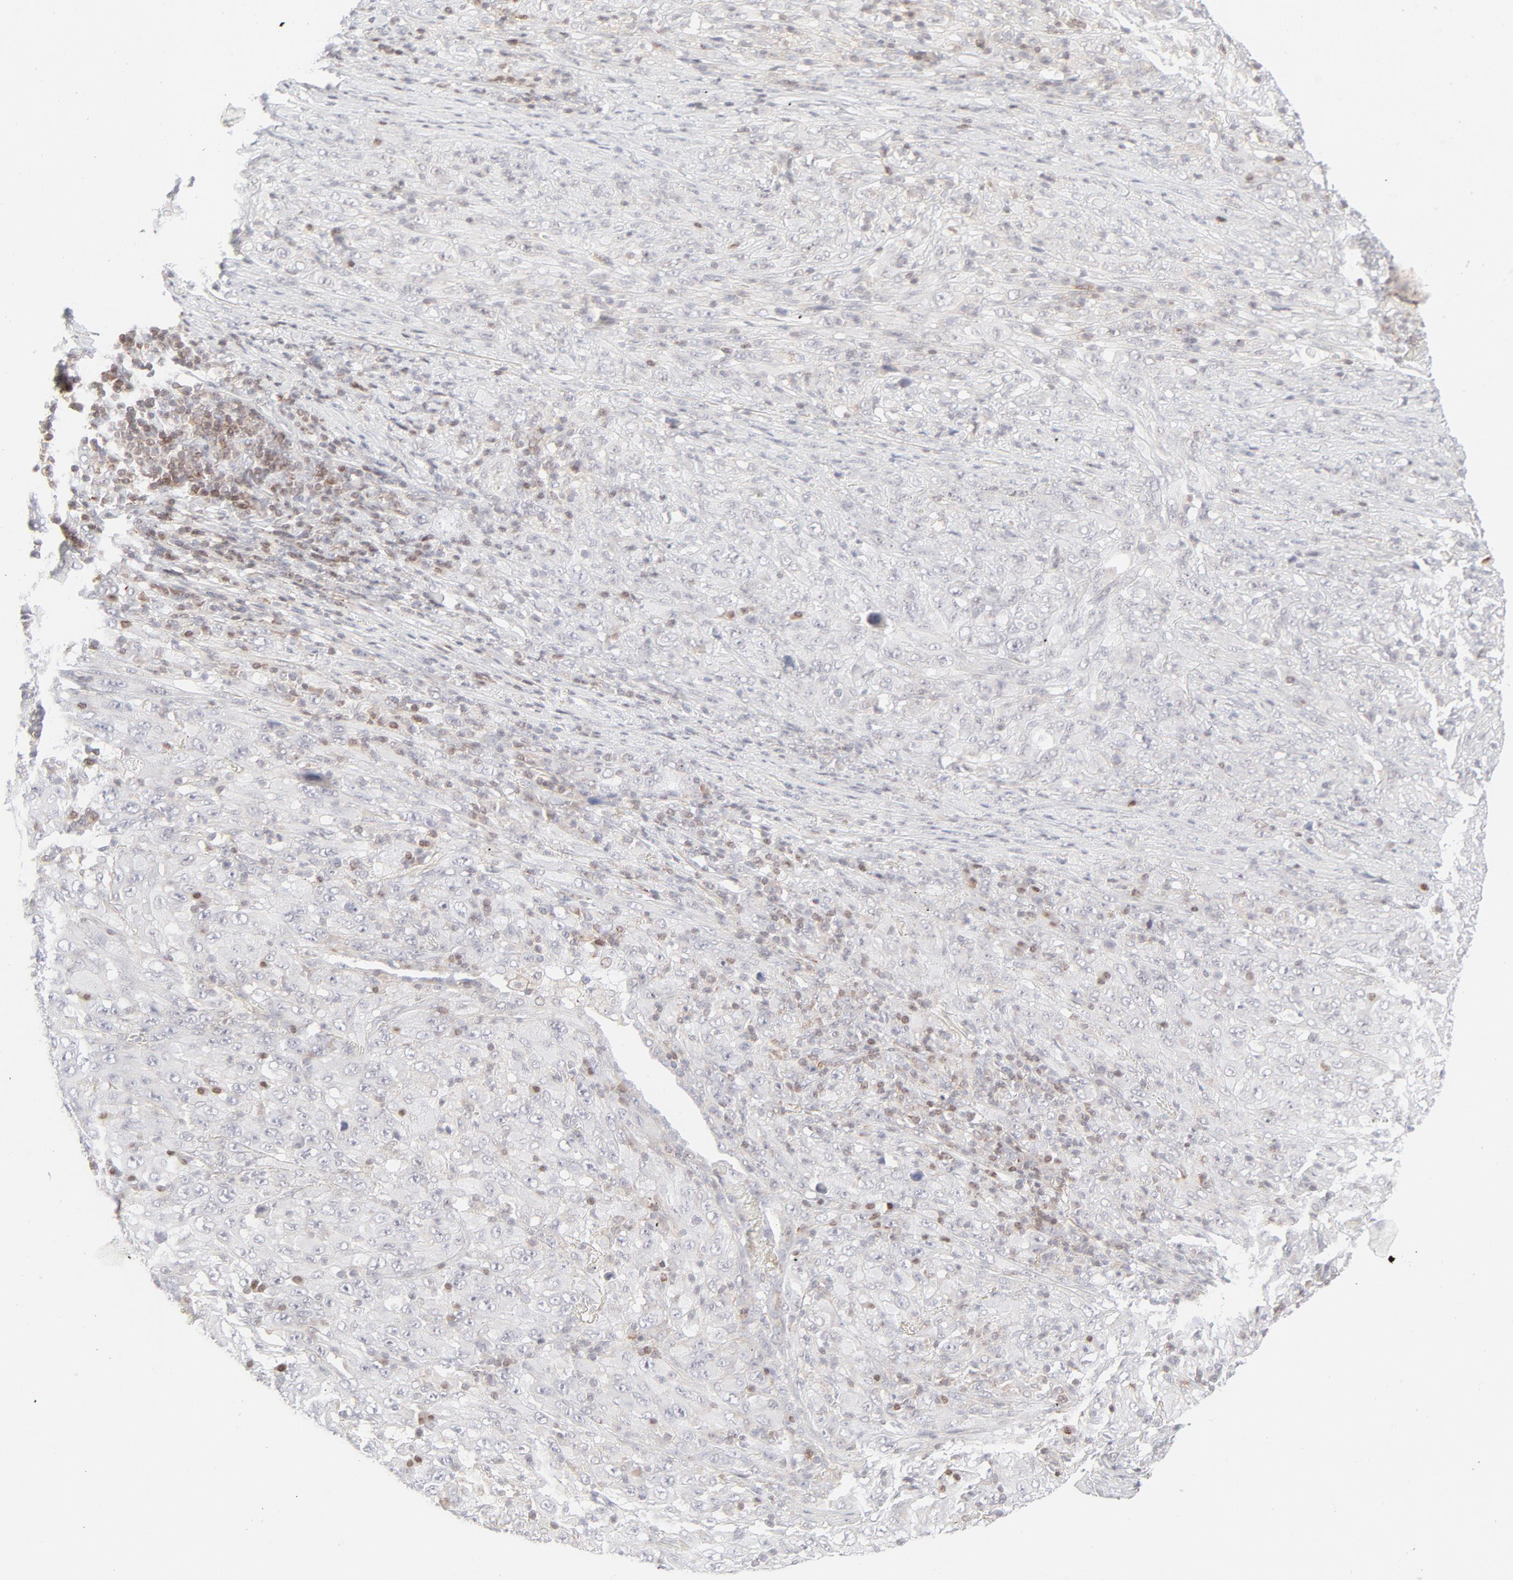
{"staining": {"intensity": "moderate", "quantity": "<25%", "location": "nuclear"}, "tissue": "melanoma", "cell_type": "Tumor cells", "image_type": "cancer", "snomed": [{"axis": "morphology", "description": "Malignant melanoma, Metastatic site"}, {"axis": "topography", "description": "Skin"}], "caption": "Immunohistochemical staining of malignant melanoma (metastatic site) shows moderate nuclear protein expression in about <25% of tumor cells.", "gene": "PRKCB", "patient": {"sex": "female", "age": 56}}